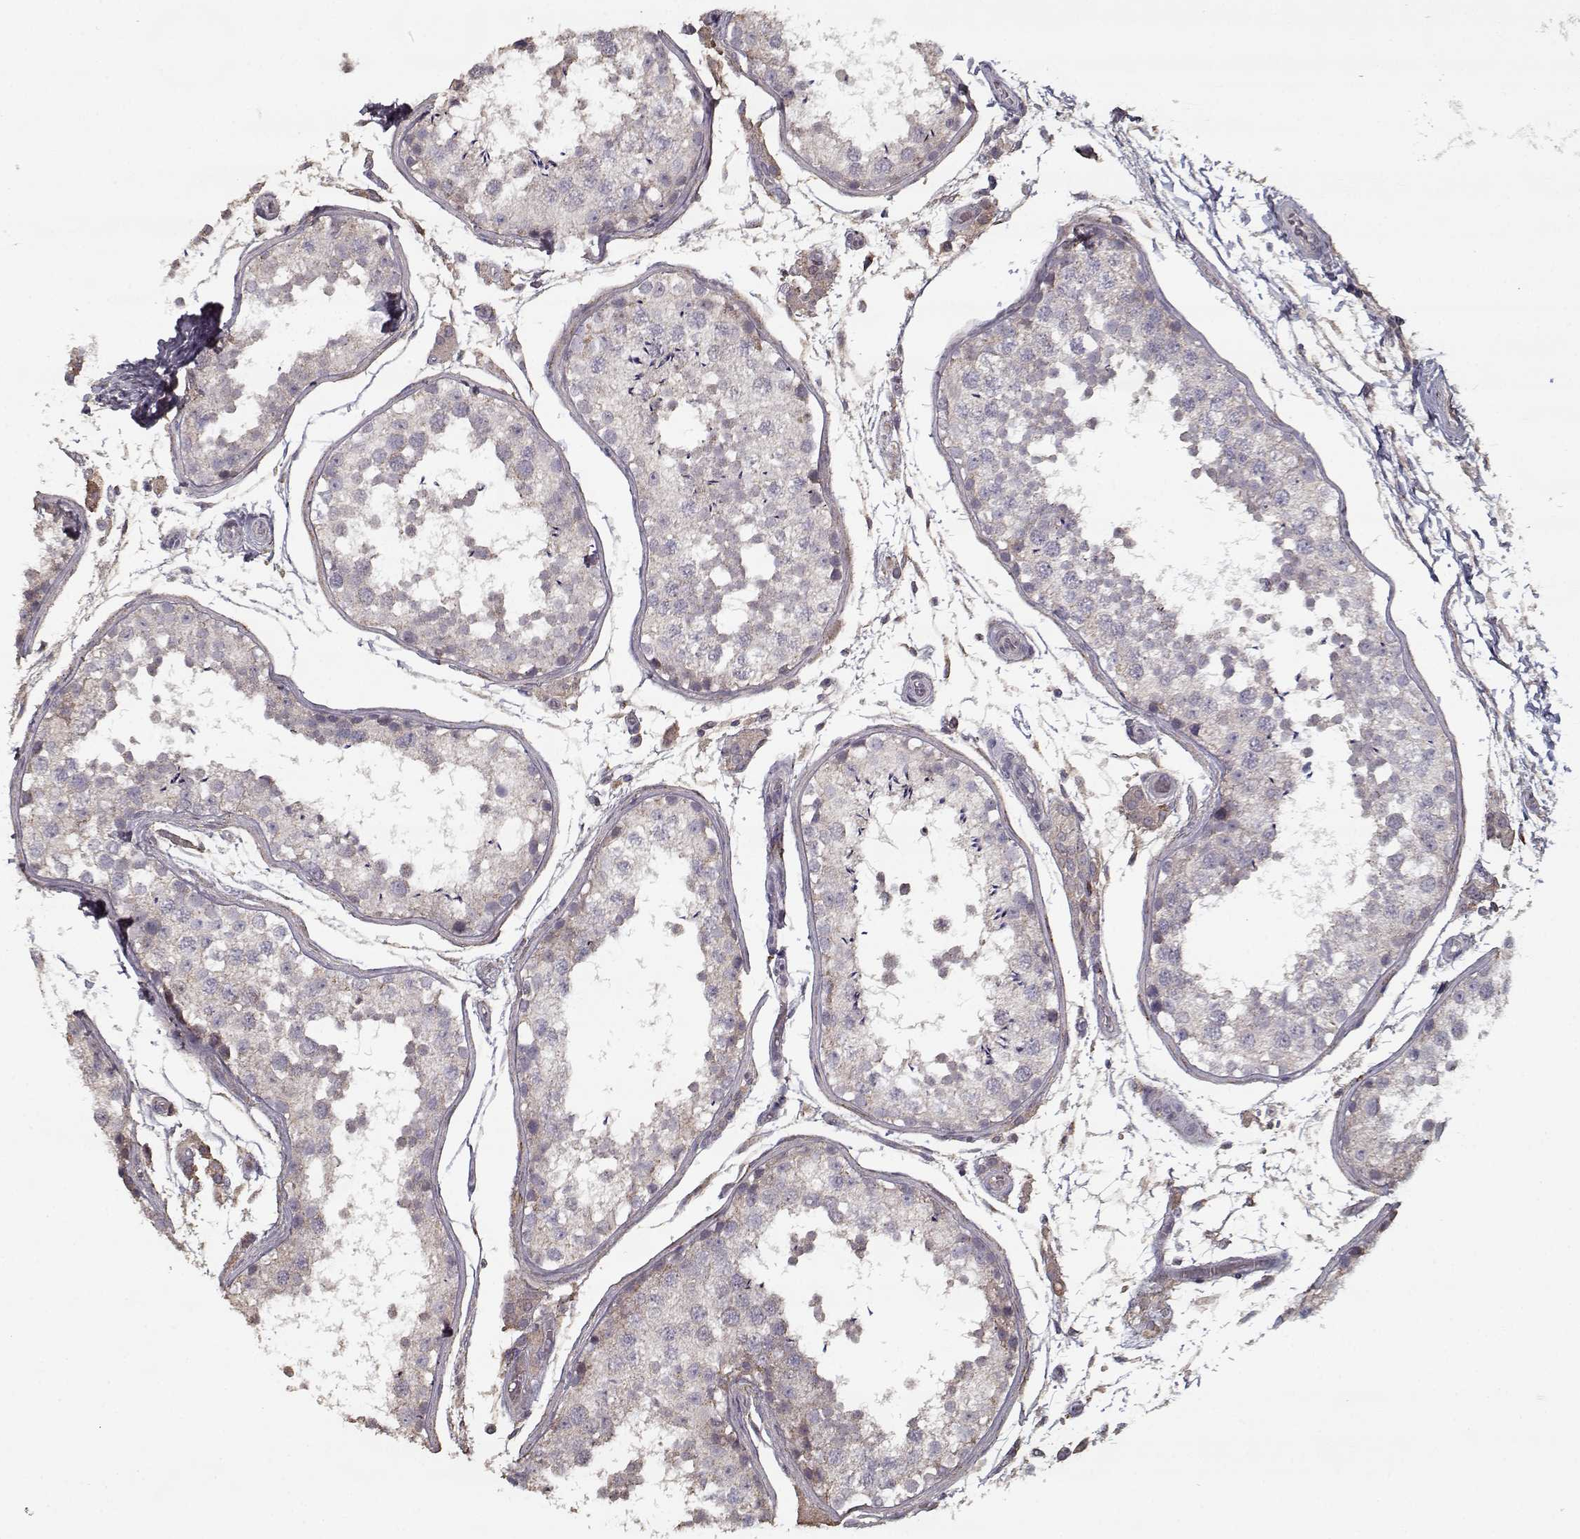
{"staining": {"intensity": "weak", "quantity": "25%-75%", "location": "cytoplasmic/membranous"}, "tissue": "testis", "cell_type": "Cells in seminiferous ducts", "image_type": "normal", "snomed": [{"axis": "morphology", "description": "Normal tissue, NOS"}, {"axis": "topography", "description": "Testis"}], "caption": "Protein expression analysis of benign testis demonstrates weak cytoplasmic/membranous staining in approximately 25%-75% of cells in seminiferous ducts. (brown staining indicates protein expression, while blue staining denotes nuclei).", "gene": "LAMA2", "patient": {"sex": "male", "age": 29}}